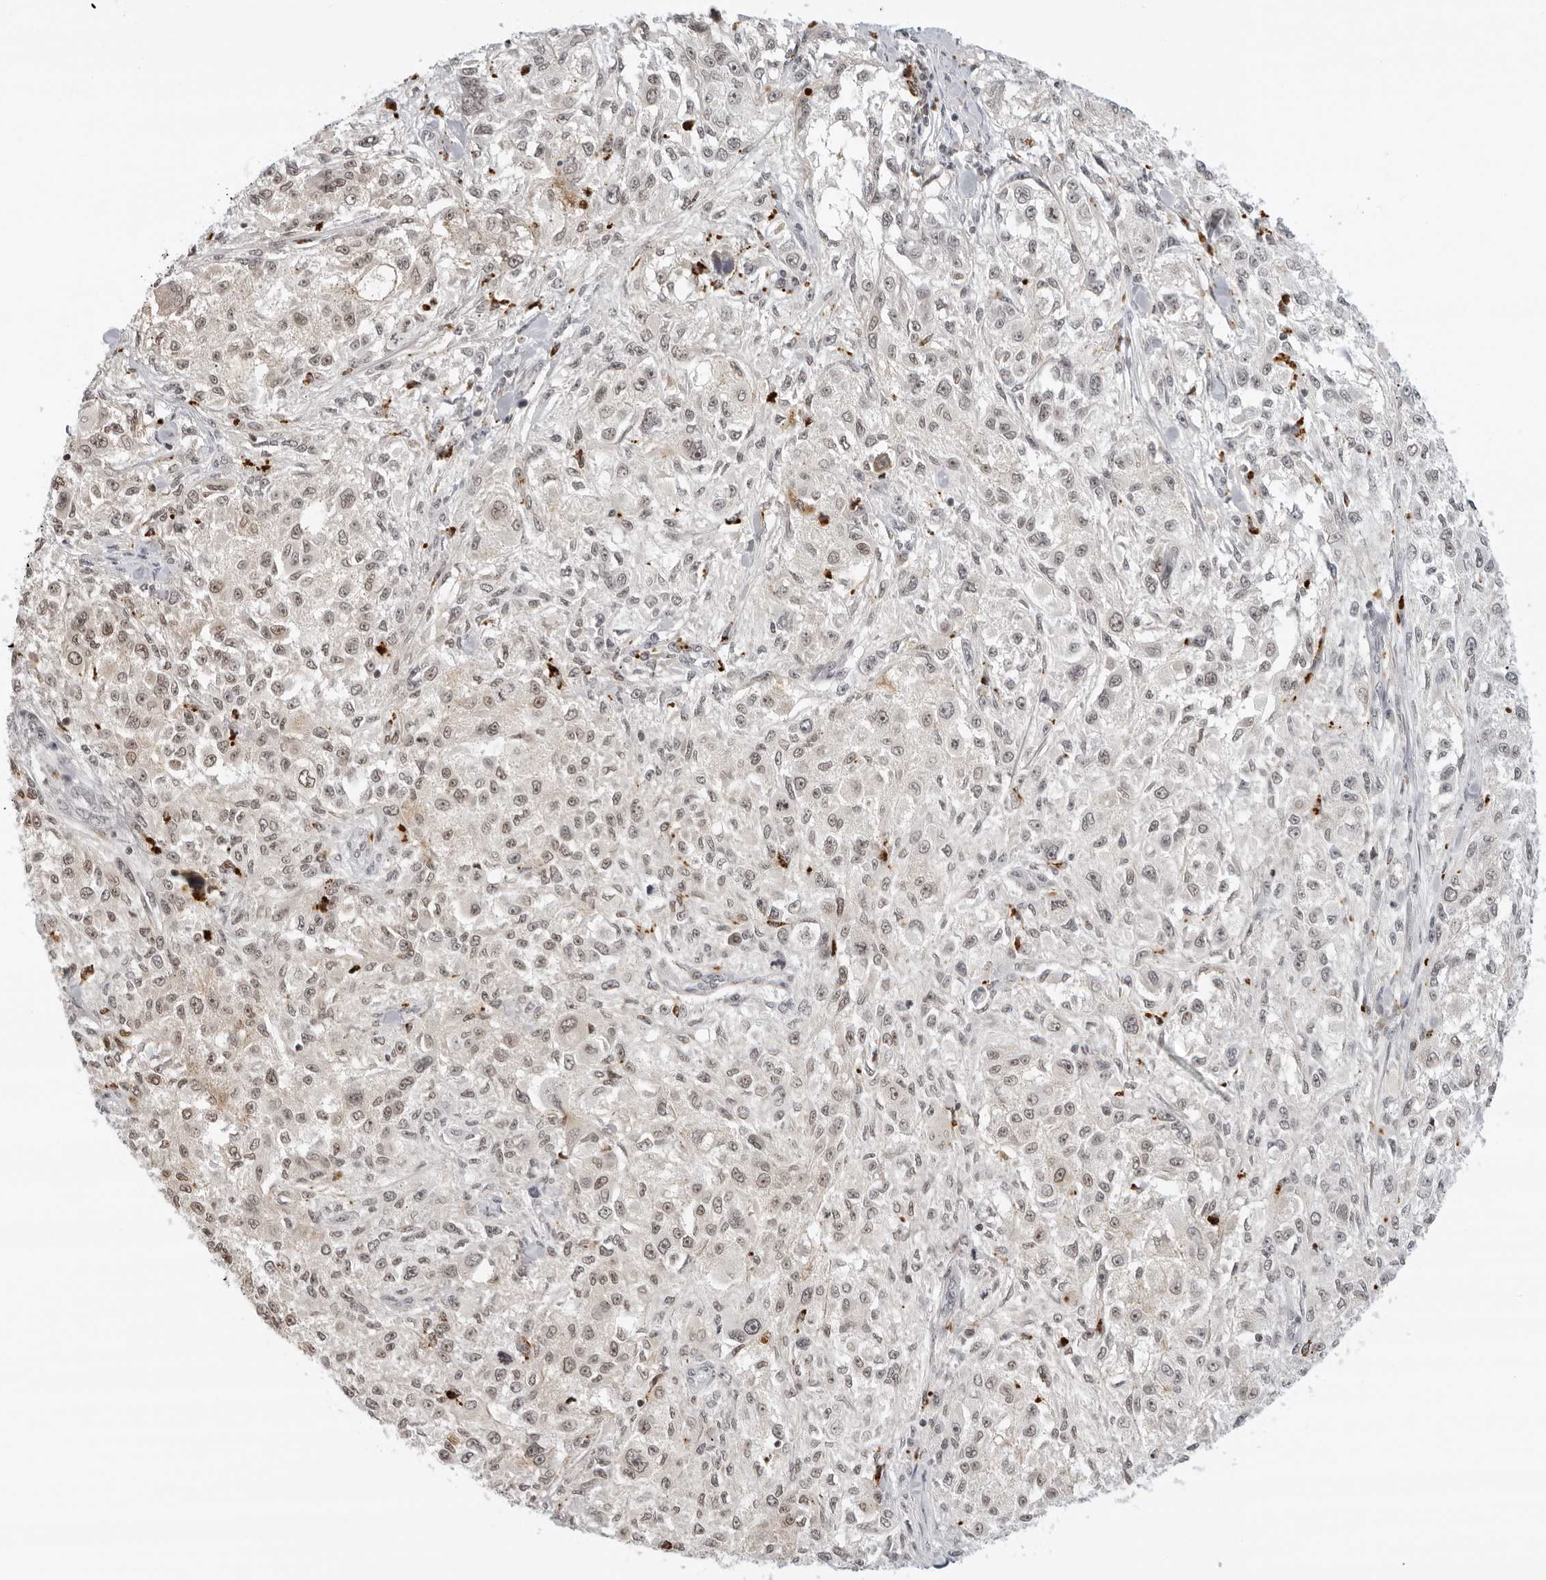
{"staining": {"intensity": "weak", "quantity": "25%-75%", "location": "nuclear"}, "tissue": "melanoma", "cell_type": "Tumor cells", "image_type": "cancer", "snomed": [{"axis": "morphology", "description": "Necrosis, NOS"}, {"axis": "morphology", "description": "Malignant melanoma, NOS"}, {"axis": "topography", "description": "Skin"}], "caption": "Immunohistochemical staining of melanoma demonstrates low levels of weak nuclear expression in approximately 25%-75% of tumor cells.", "gene": "MSH6", "patient": {"sex": "female", "age": 87}}